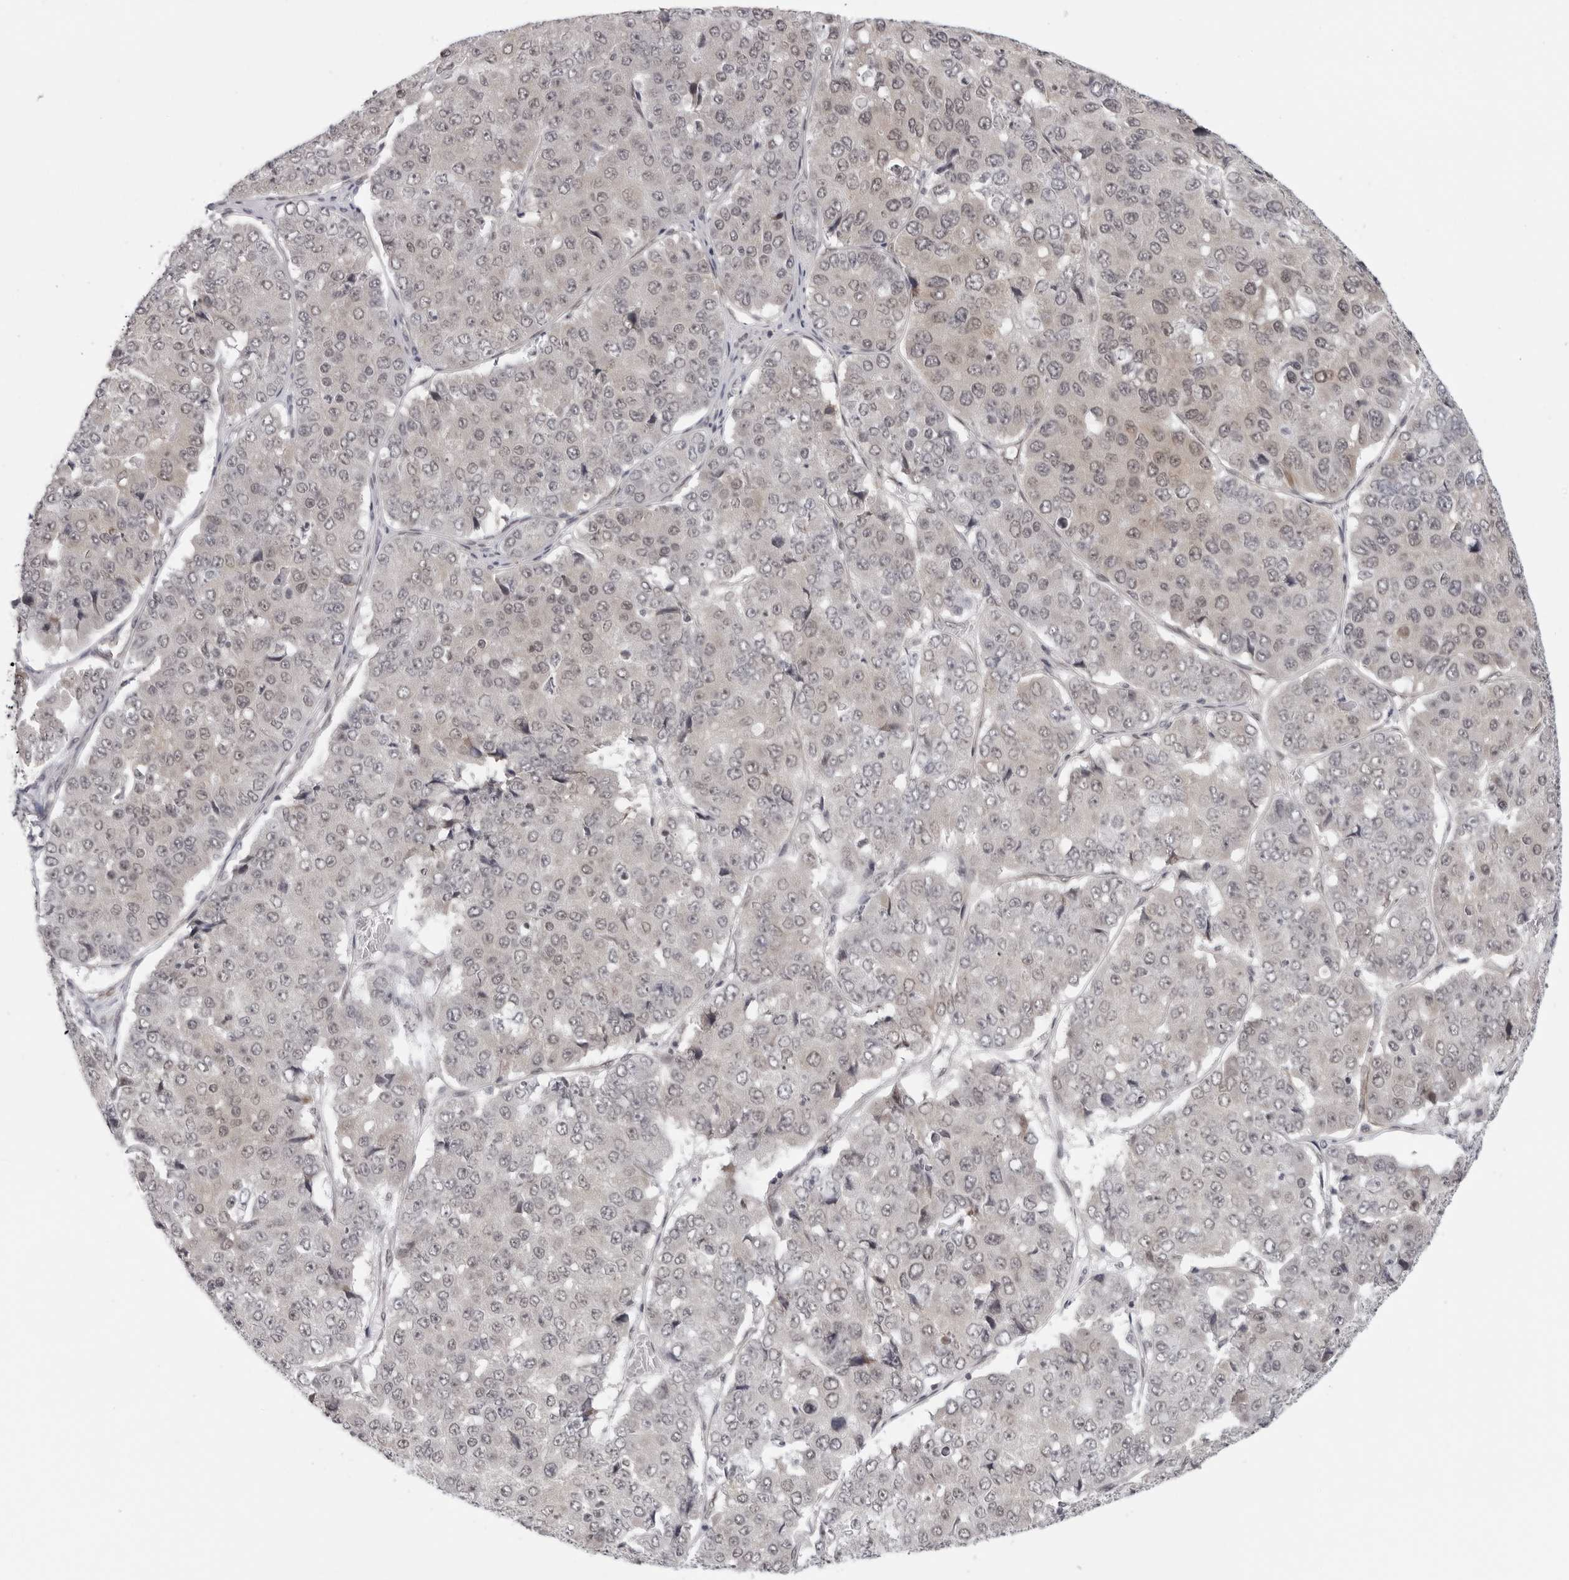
{"staining": {"intensity": "negative", "quantity": "none", "location": "none"}, "tissue": "pancreatic cancer", "cell_type": "Tumor cells", "image_type": "cancer", "snomed": [{"axis": "morphology", "description": "Adenocarcinoma, NOS"}, {"axis": "topography", "description": "Pancreas"}], "caption": "A histopathology image of human pancreatic cancer is negative for staining in tumor cells.", "gene": "CASP7", "patient": {"sex": "male", "age": 50}}